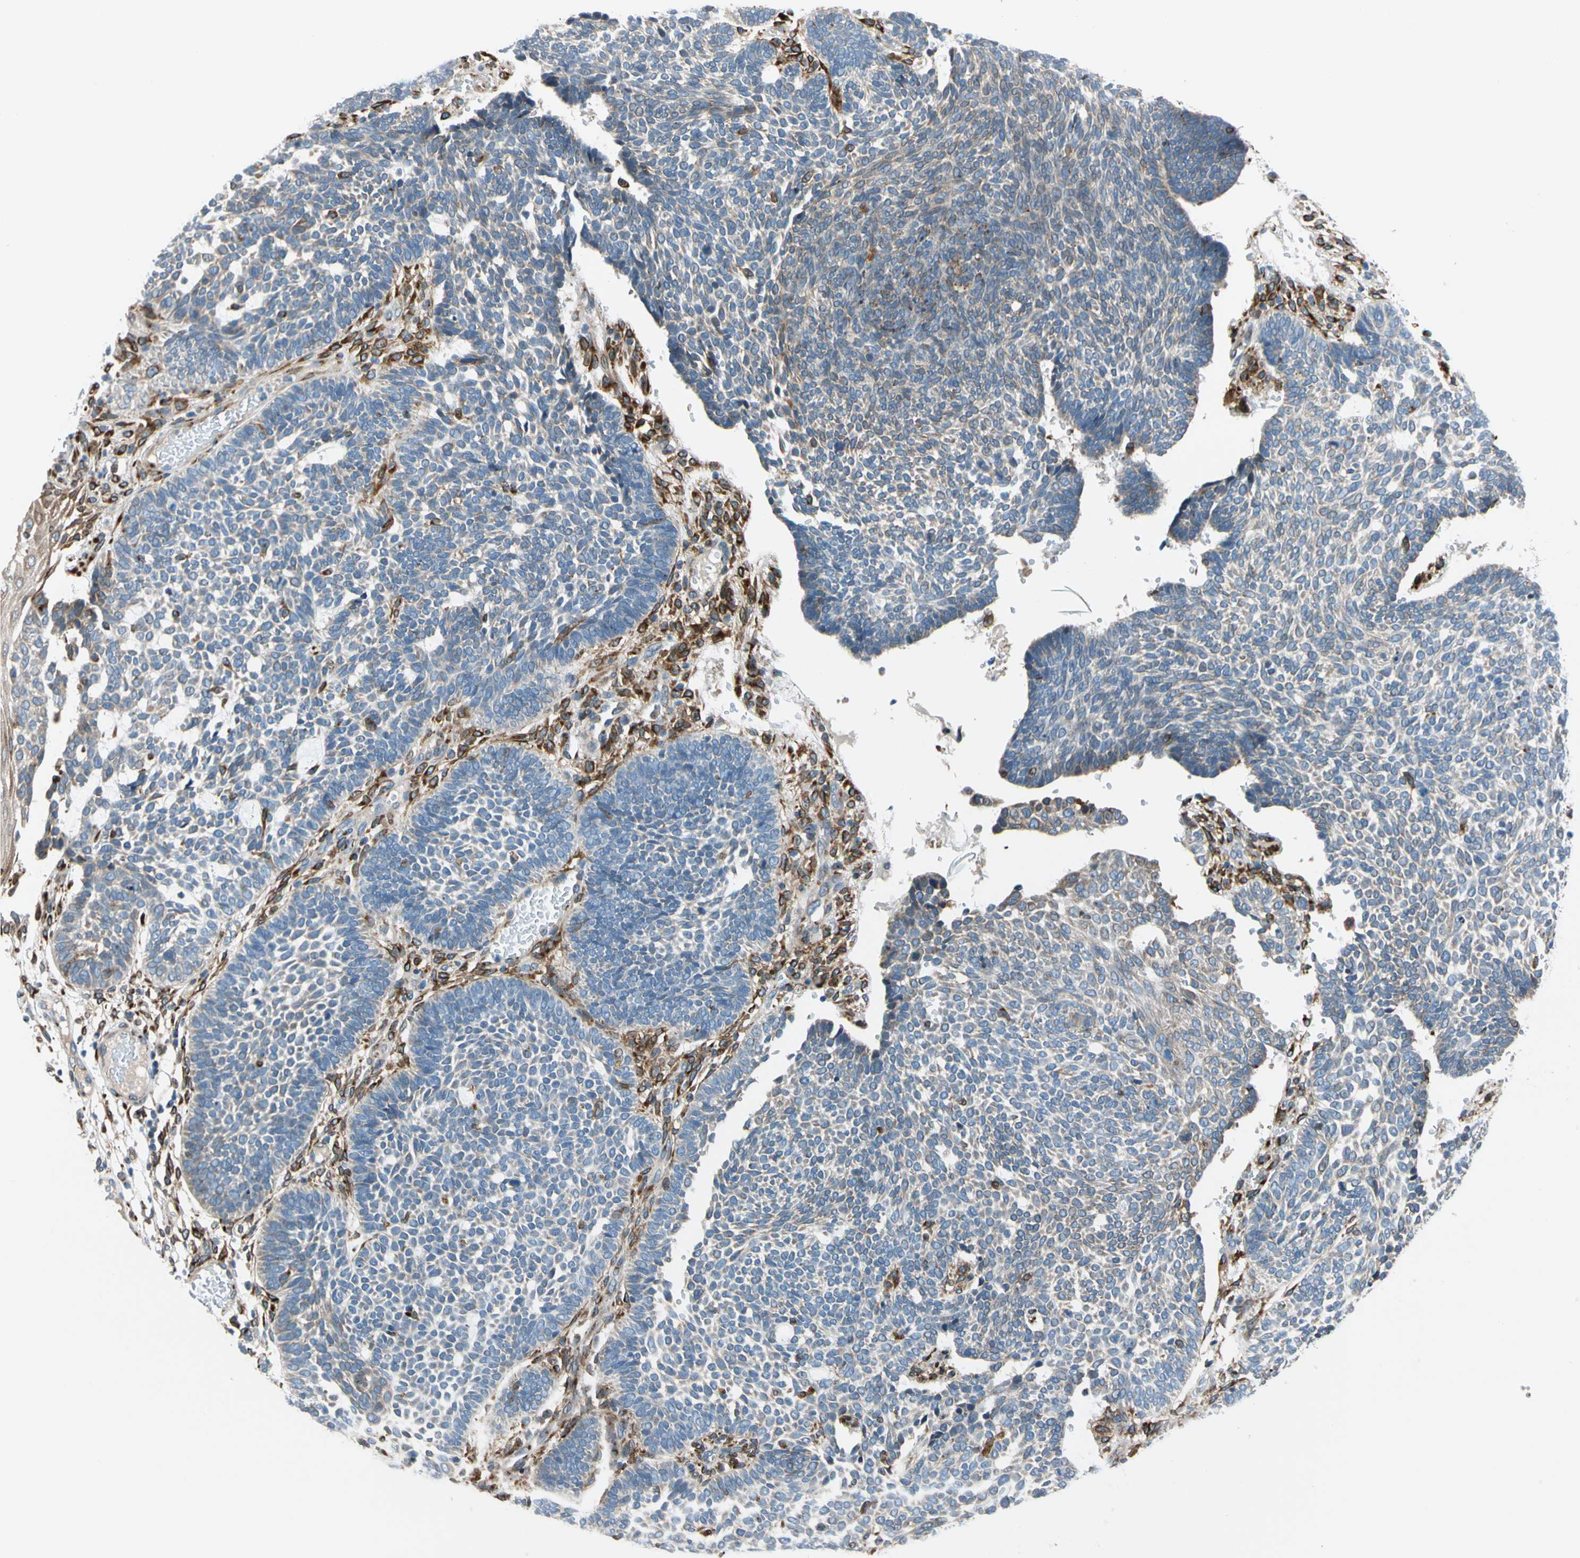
{"staining": {"intensity": "weak", "quantity": "<25%", "location": "cytoplasmic/membranous"}, "tissue": "skin cancer", "cell_type": "Tumor cells", "image_type": "cancer", "snomed": [{"axis": "morphology", "description": "Normal tissue, NOS"}, {"axis": "morphology", "description": "Basal cell carcinoma"}, {"axis": "topography", "description": "Skin"}], "caption": "Tumor cells are negative for protein expression in human basal cell carcinoma (skin). (DAB (3,3'-diaminobenzidine) immunohistochemistry (IHC), high magnification).", "gene": "NUCB1", "patient": {"sex": "male", "age": 87}}